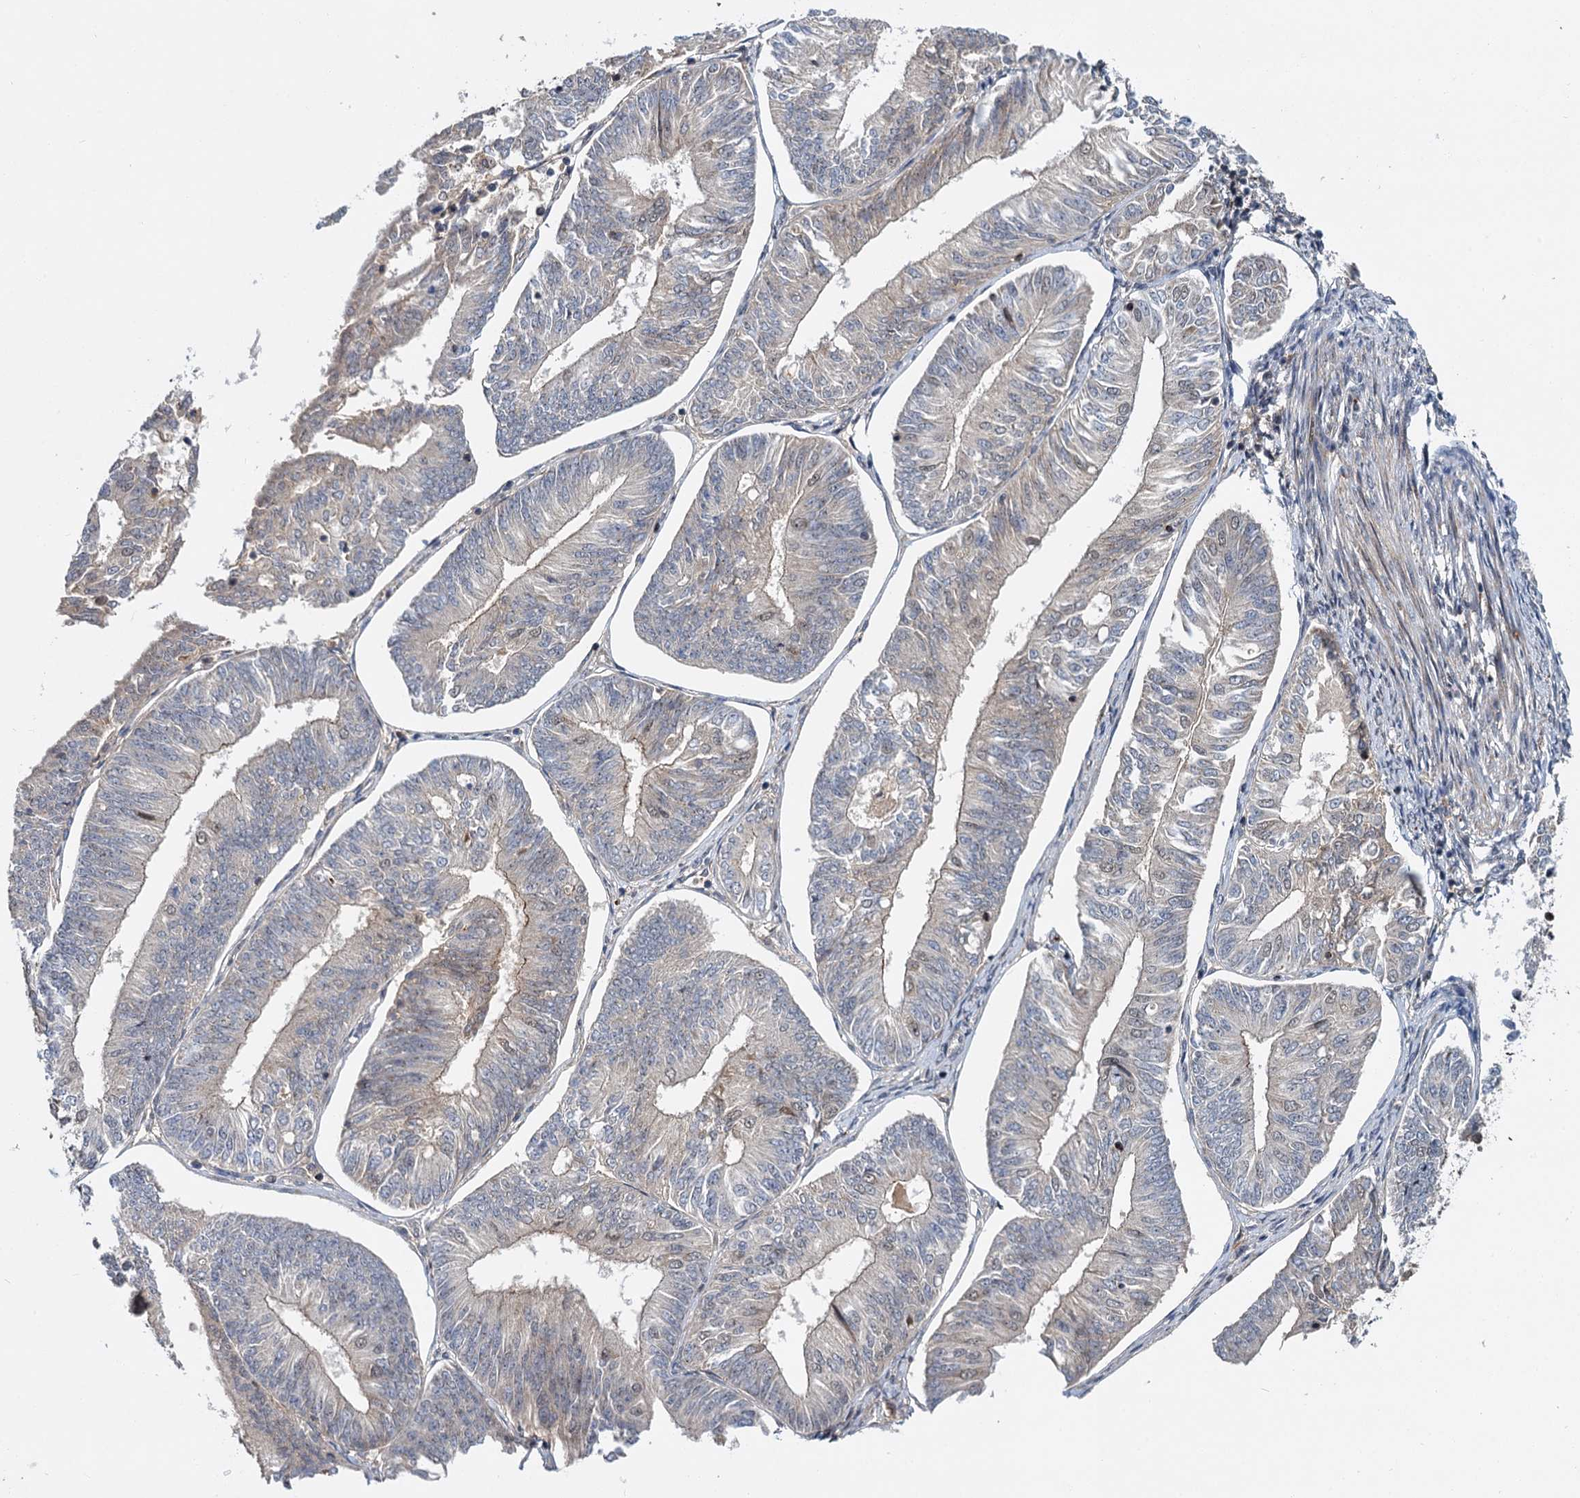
{"staining": {"intensity": "negative", "quantity": "none", "location": "none"}, "tissue": "endometrial cancer", "cell_type": "Tumor cells", "image_type": "cancer", "snomed": [{"axis": "morphology", "description": "Adenocarcinoma, NOS"}, {"axis": "topography", "description": "Endometrium"}], "caption": "Photomicrograph shows no significant protein expression in tumor cells of endometrial adenocarcinoma. (DAB IHC with hematoxylin counter stain).", "gene": "MBD6", "patient": {"sex": "female", "age": 58}}